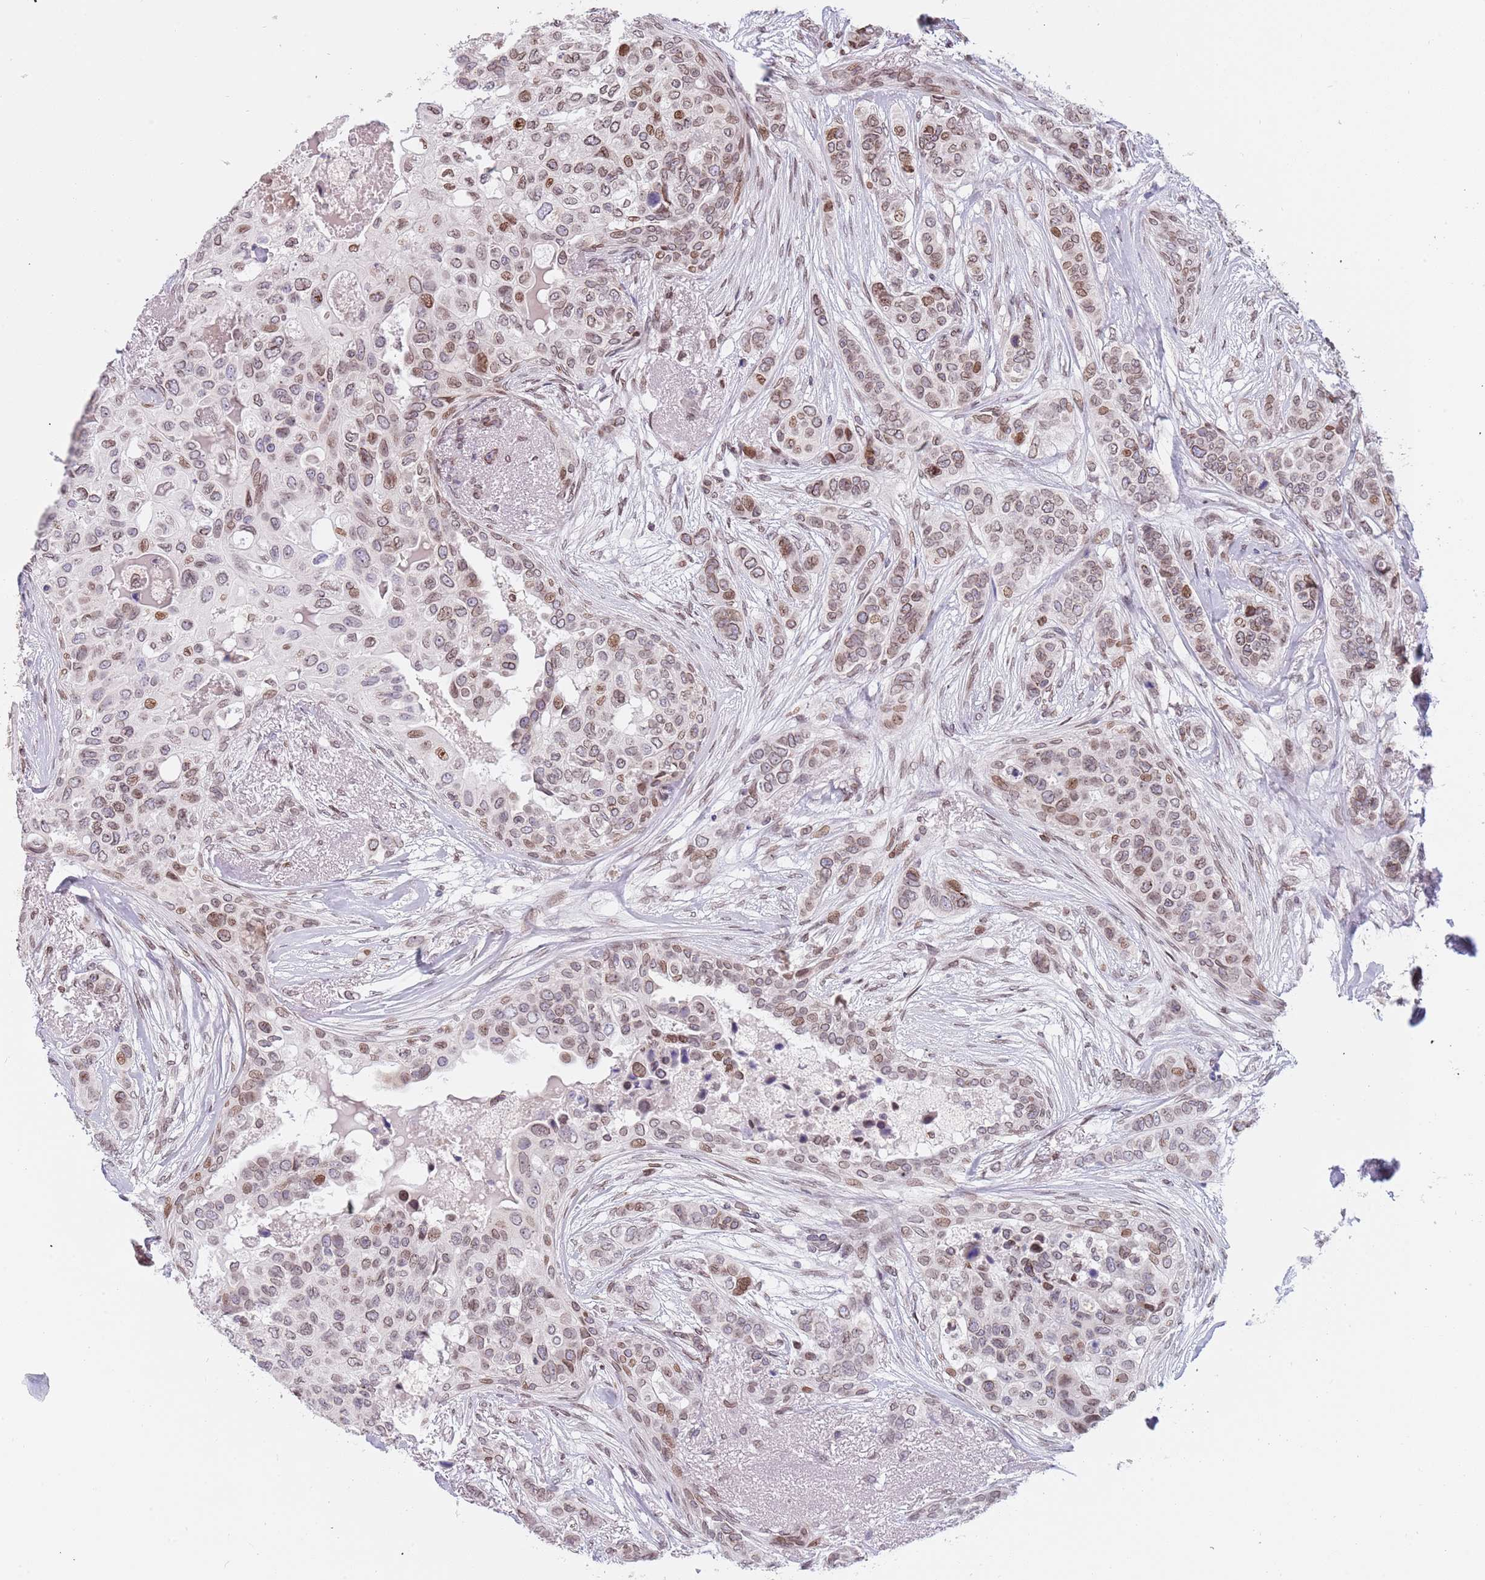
{"staining": {"intensity": "moderate", "quantity": ">75%", "location": "cytoplasmic/membranous,nuclear"}, "tissue": "breast cancer", "cell_type": "Tumor cells", "image_type": "cancer", "snomed": [{"axis": "morphology", "description": "Lobular carcinoma"}, {"axis": "topography", "description": "Breast"}], "caption": "Breast lobular carcinoma stained with a protein marker reveals moderate staining in tumor cells.", "gene": "KLHDC2", "patient": {"sex": "female", "age": 51}}